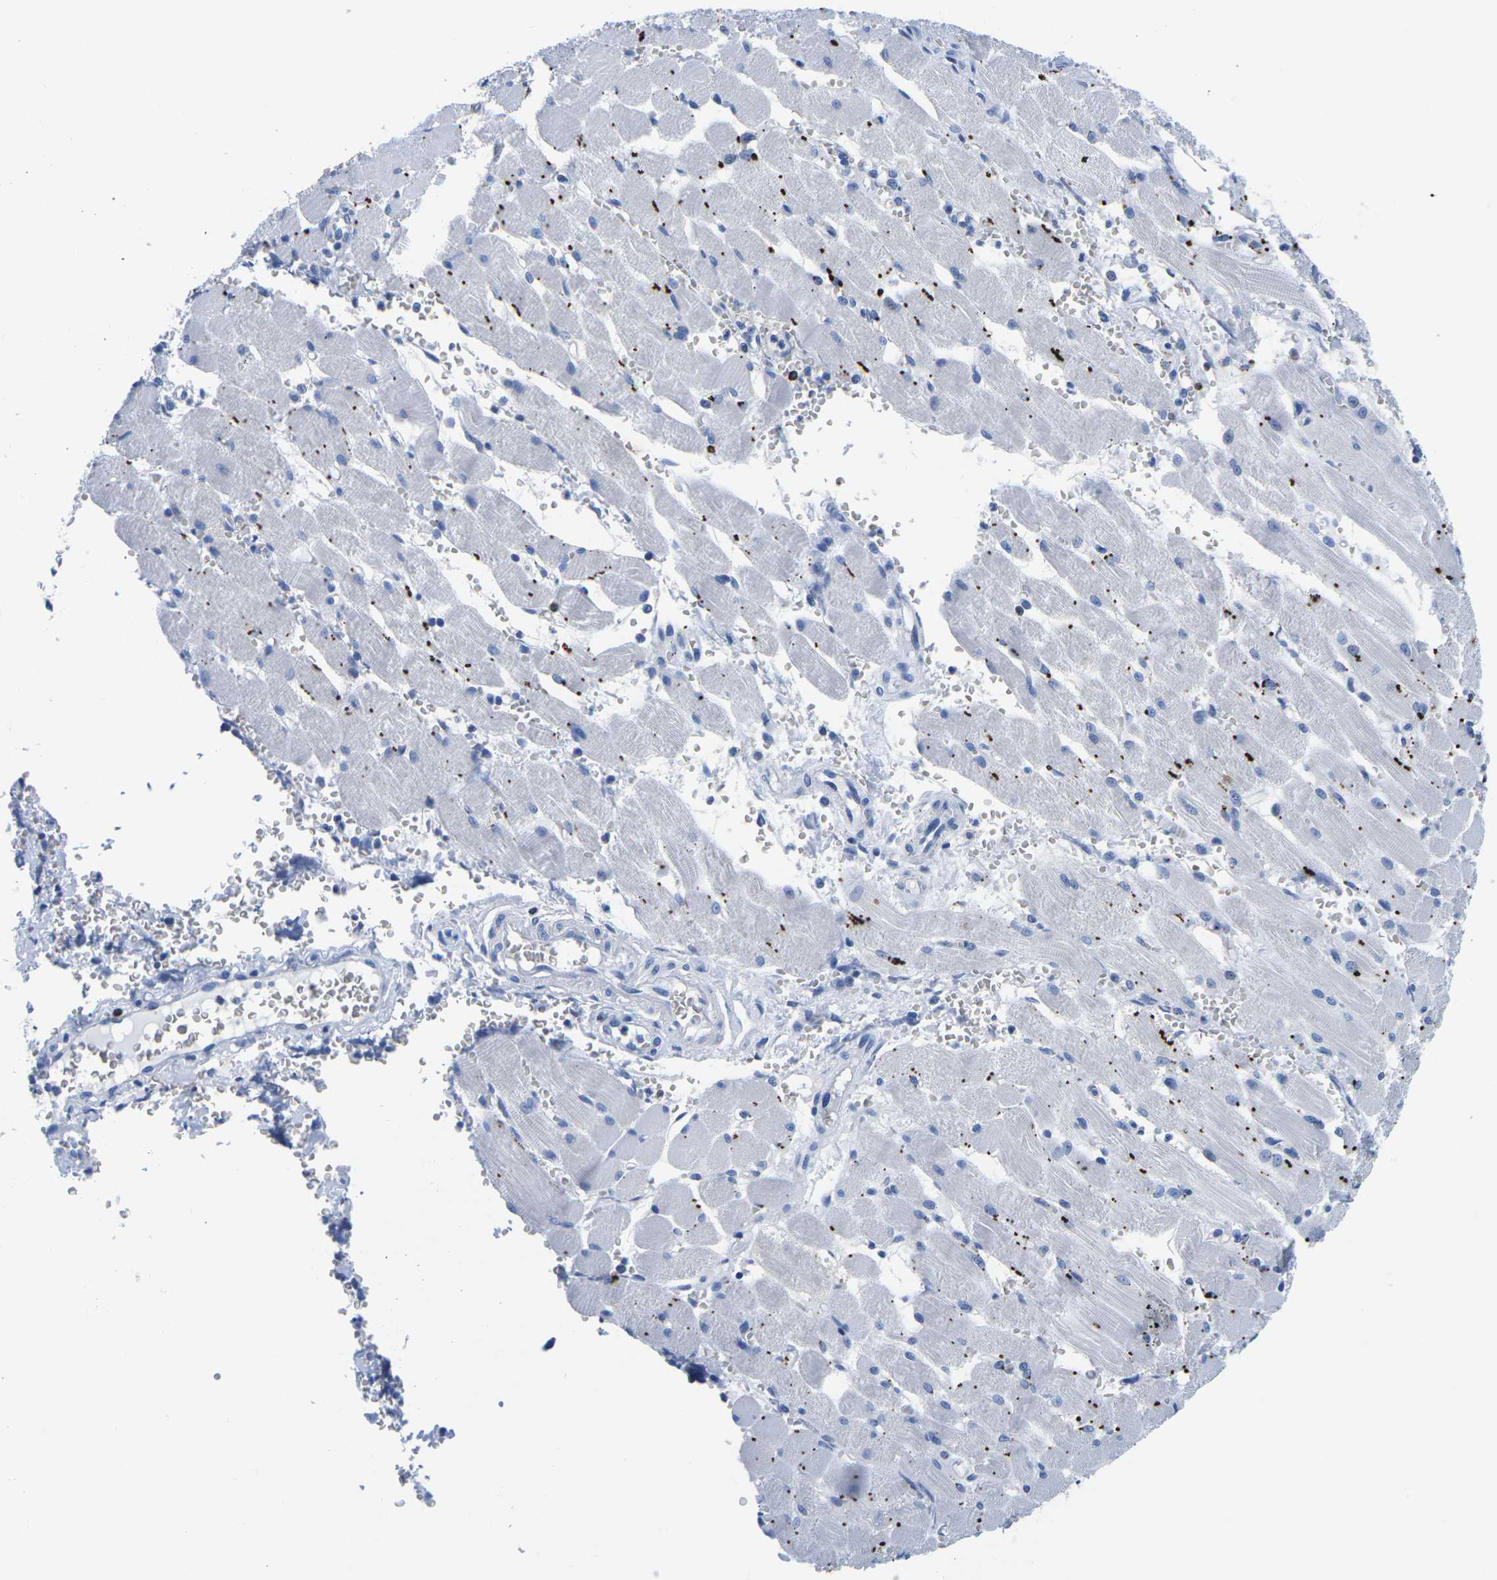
{"staining": {"intensity": "negative", "quantity": "none", "location": "none"}, "tissue": "adipose tissue", "cell_type": "Adipocytes", "image_type": "normal", "snomed": [{"axis": "morphology", "description": "Squamous cell carcinoma, NOS"}, {"axis": "topography", "description": "Oral tissue"}, {"axis": "topography", "description": "Head-Neck"}], "caption": "Immunohistochemistry of normal human adipose tissue exhibits no positivity in adipocytes. (Immunohistochemistry, brightfield microscopy, high magnification).", "gene": "CTSW", "patient": {"sex": "female", "age": 50}}